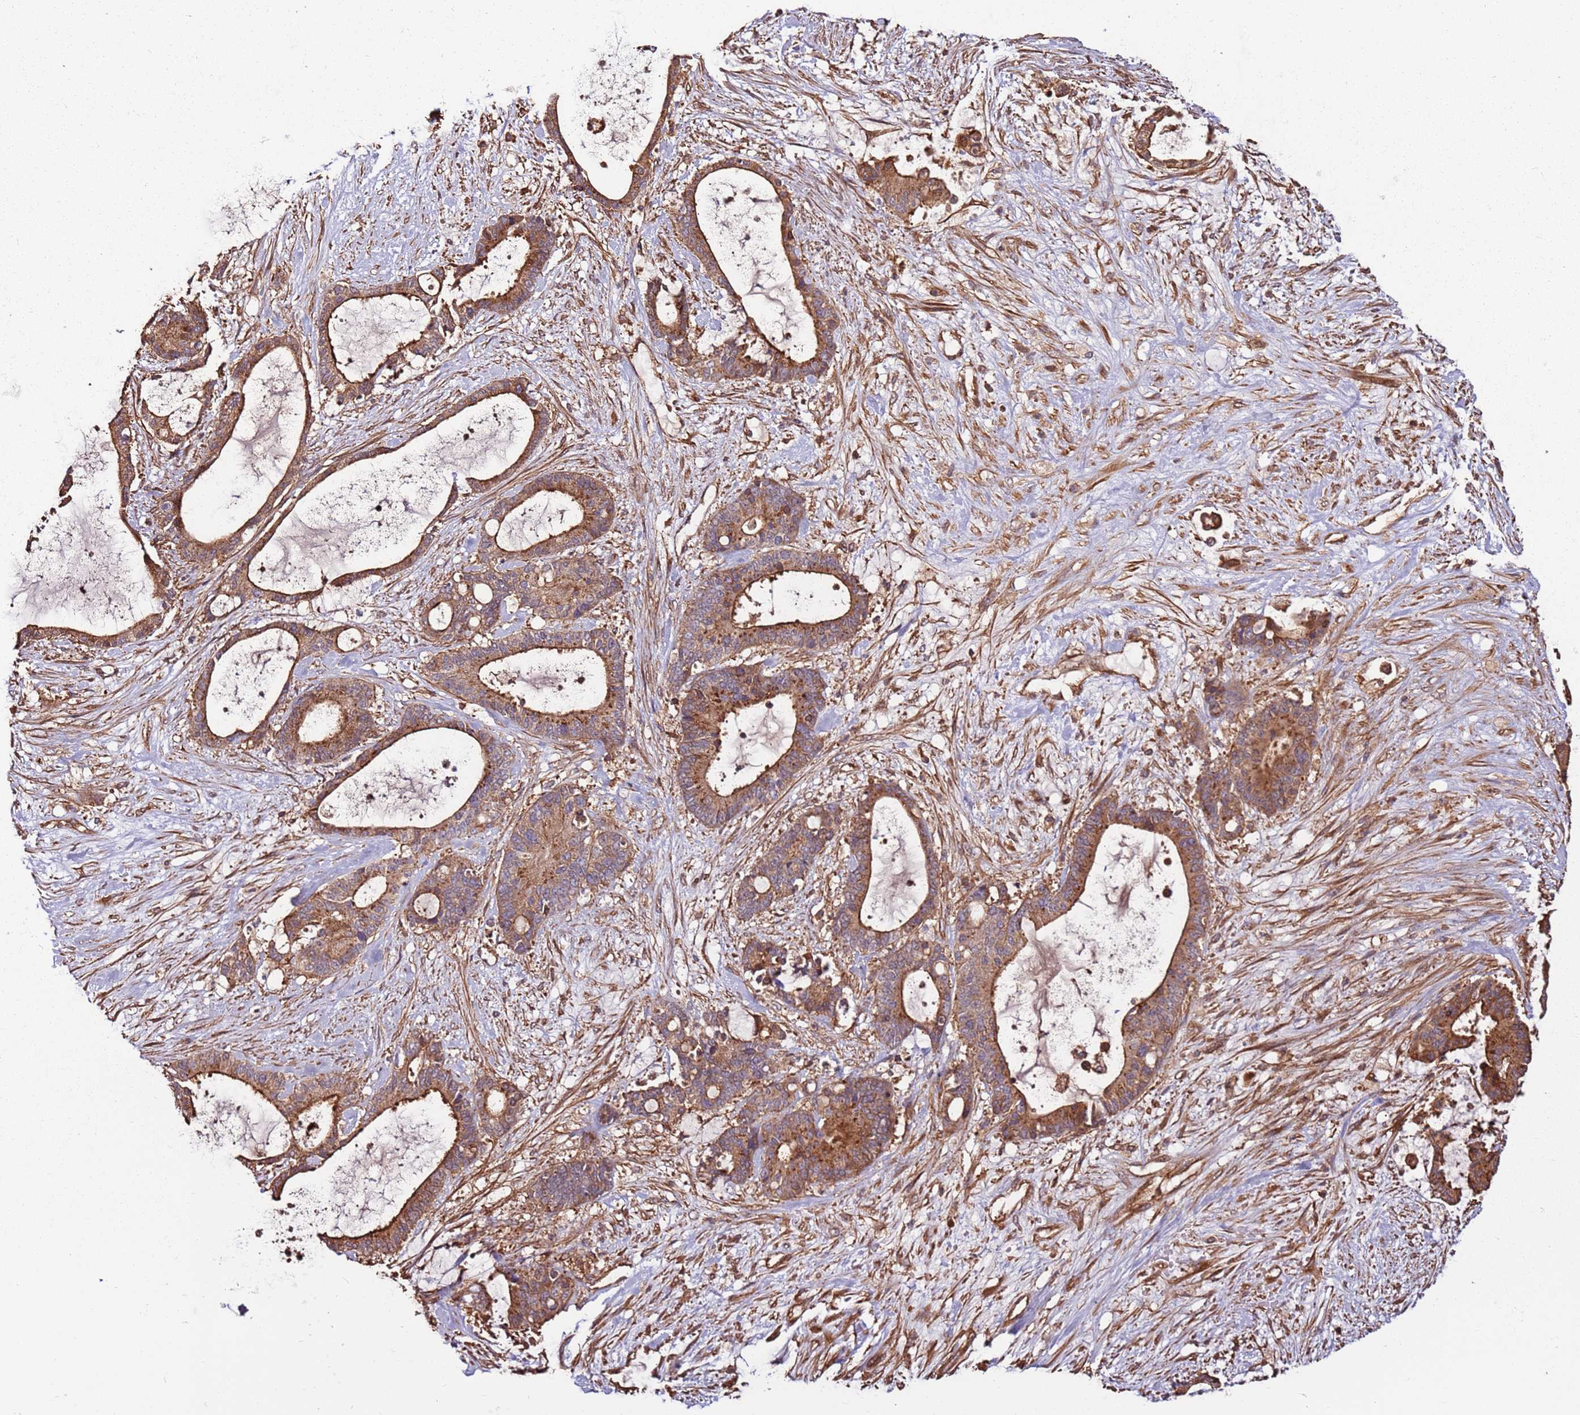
{"staining": {"intensity": "moderate", "quantity": ">75%", "location": "cytoplasmic/membranous"}, "tissue": "liver cancer", "cell_type": "Tumor cells", "image_type": "cancer", "snomed": [{"axis": "morphology", "description": "Normal tissue, NOS"}, {"axis": "morphology", "description": "Cholangiocarcinoma"}, {"axis": "topography", "description": "Liver"}, {"axis": "topography", "description": "Peripheral nerve tissue"}], "caption": "Brown immunohistochemical staining in cholangiocarcinoma (liver) reveals moderate cytoplasmic/membranous positivity in approximately >75% of tumor cells.", "gene": "ACVR2A", "patient": {"sex": "female", "age": 73}}